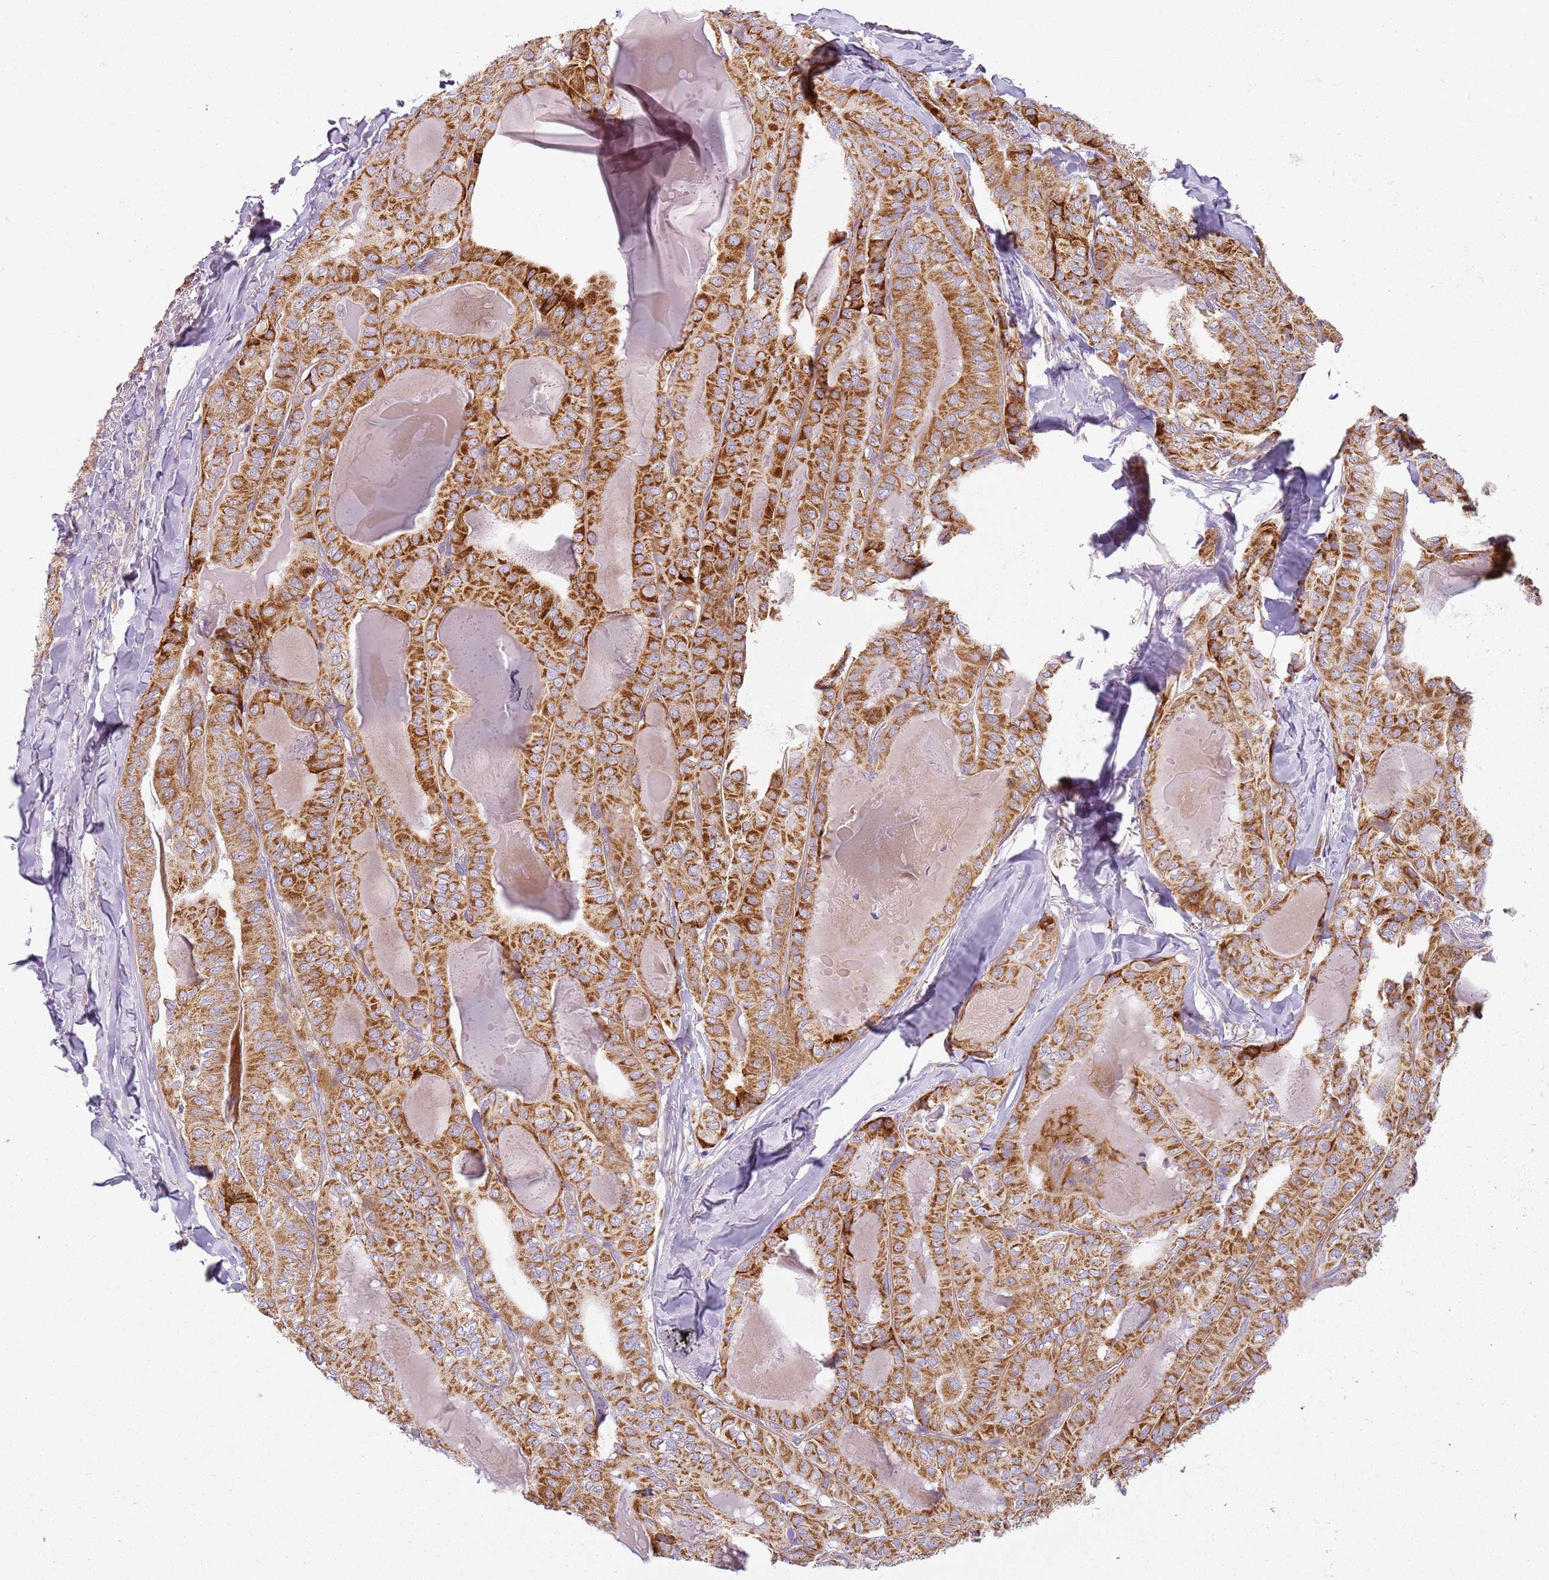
{"staining": {"intensity": "strong", "quantity": ">75%", "location": "cytoplasmic/membranous"}, "tissue": "thyroid cancer", "cell_type": "Tumor cells", "image_type": "cancer", "snomed": [{"axis": "morphology", "description": "Papillary adenocarcinoma, NOS"}, {"axis": "topography", "description": "Thyroid gland"}], "caption": "Immunohistochemistry of human thyroid cancer (papillary adenocarcinoma) demonstrates high levels of strong cytoplasmic/membranous positivity in about >75% of tumor cells. The staining is performed using DAB brown chromogen to label protein expression. The nuclei are counter-stained blue using hematoxylin.", "gene": "TMEM200C", "patient": {"sex": "female", "age": 68}}